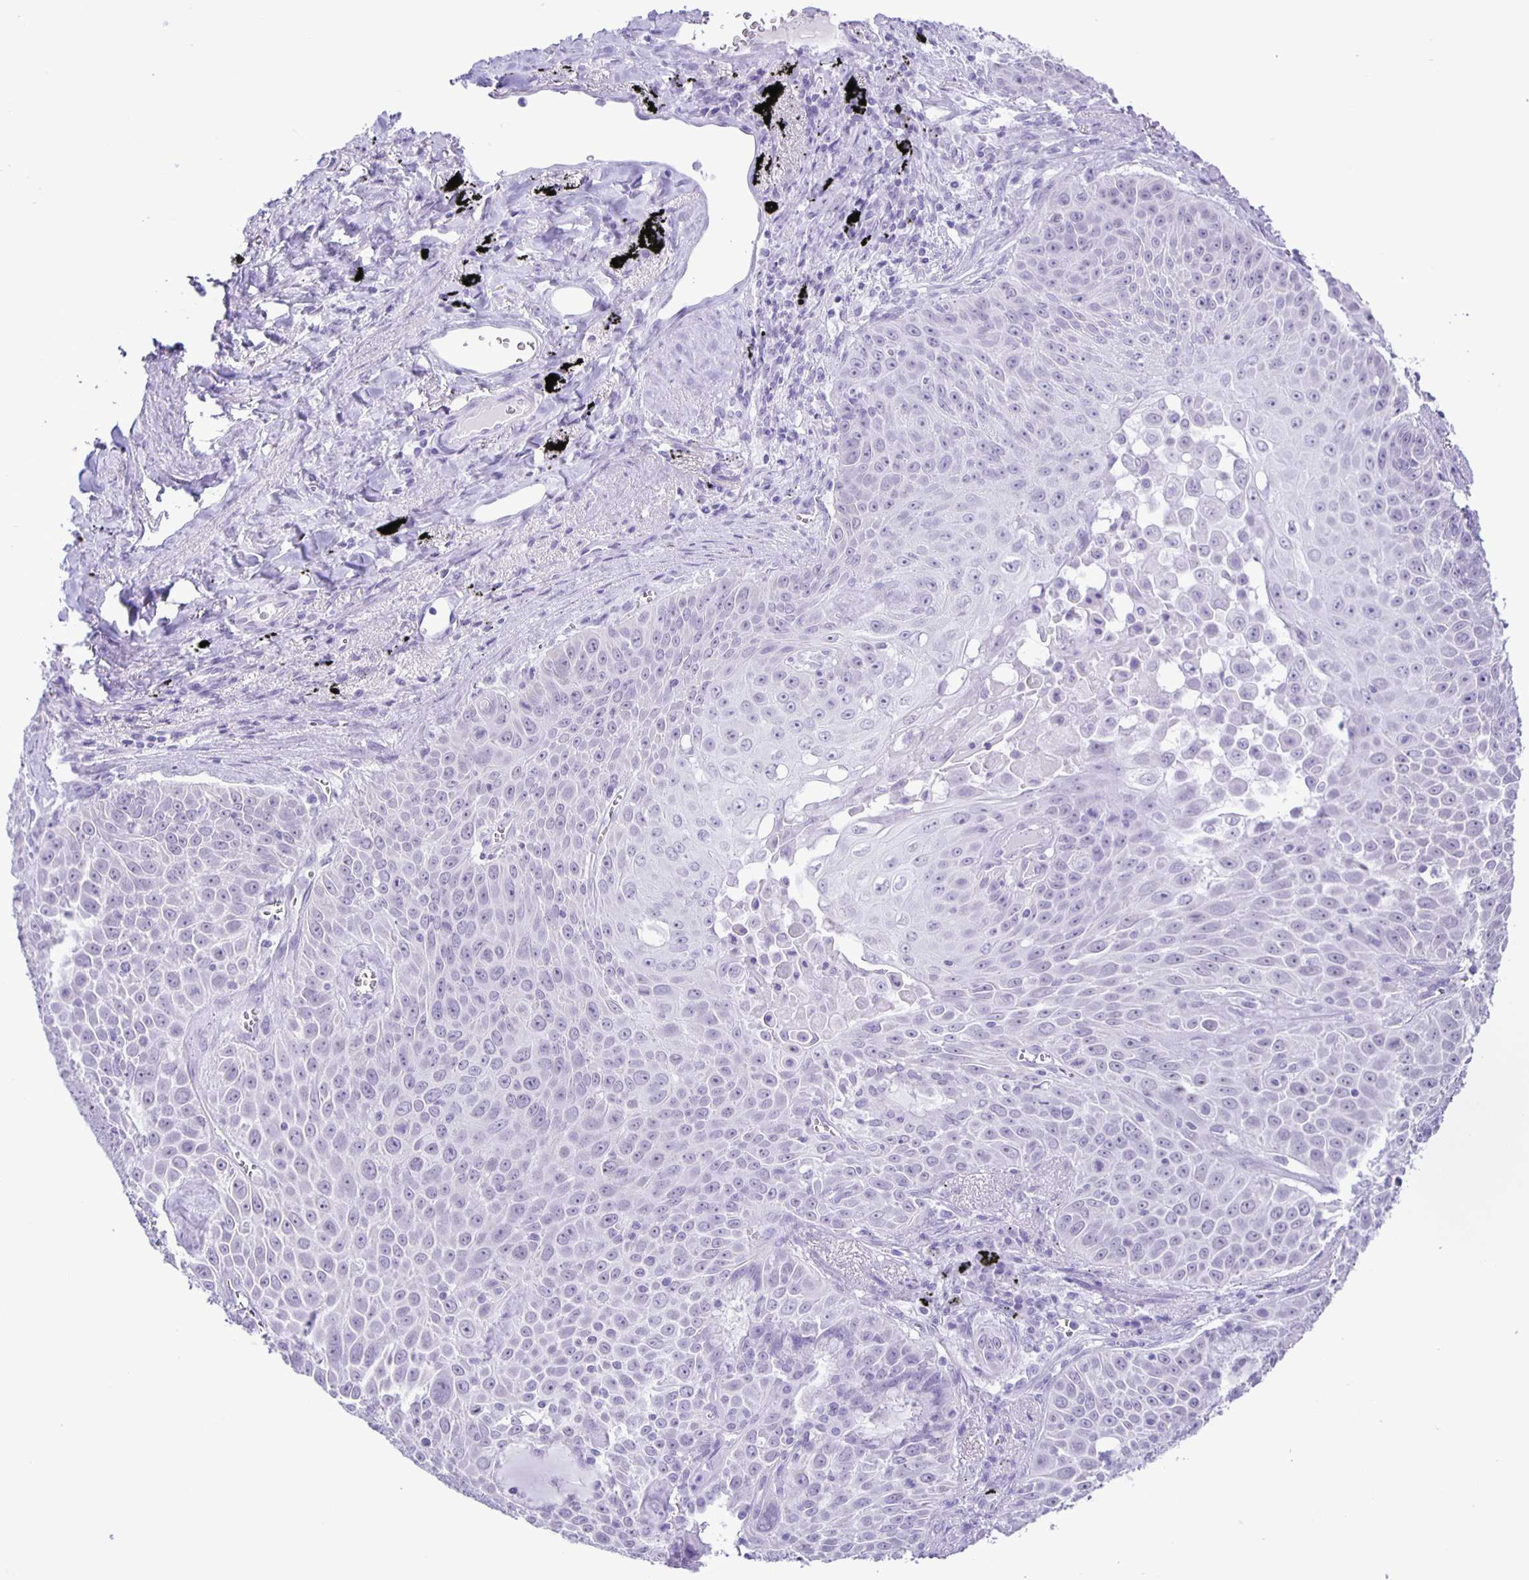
{"staining": {"intensity": "negative", "quantity": "none", "location": "none"}, "tissue": "lung cancer", "cell_type": "Tumor cells", "image_type": "cancer", "snomed": [{"axis": "morphology", "description": "Squamous cell carcinoma, NOS"}, {"axis": "morphology", "description": "Squamous cell carcinoma, metastatic, NOS"}, {"axis": "topography", "description": "Lymph node"}, {"axis": "topography", "description": "Lung"}], "caption": "Immunohistochemistry histopathology image of human lung metastatic squamous cell carcinoma stained for a protein (brown), which demonstrates no expression in tumor cells. (DAB immunohistochemistry (IHC) visualized using brightfield microscopy, high magnification).", "gene": "EZHIP", "patient": {"sex": "female", "age": 62}}